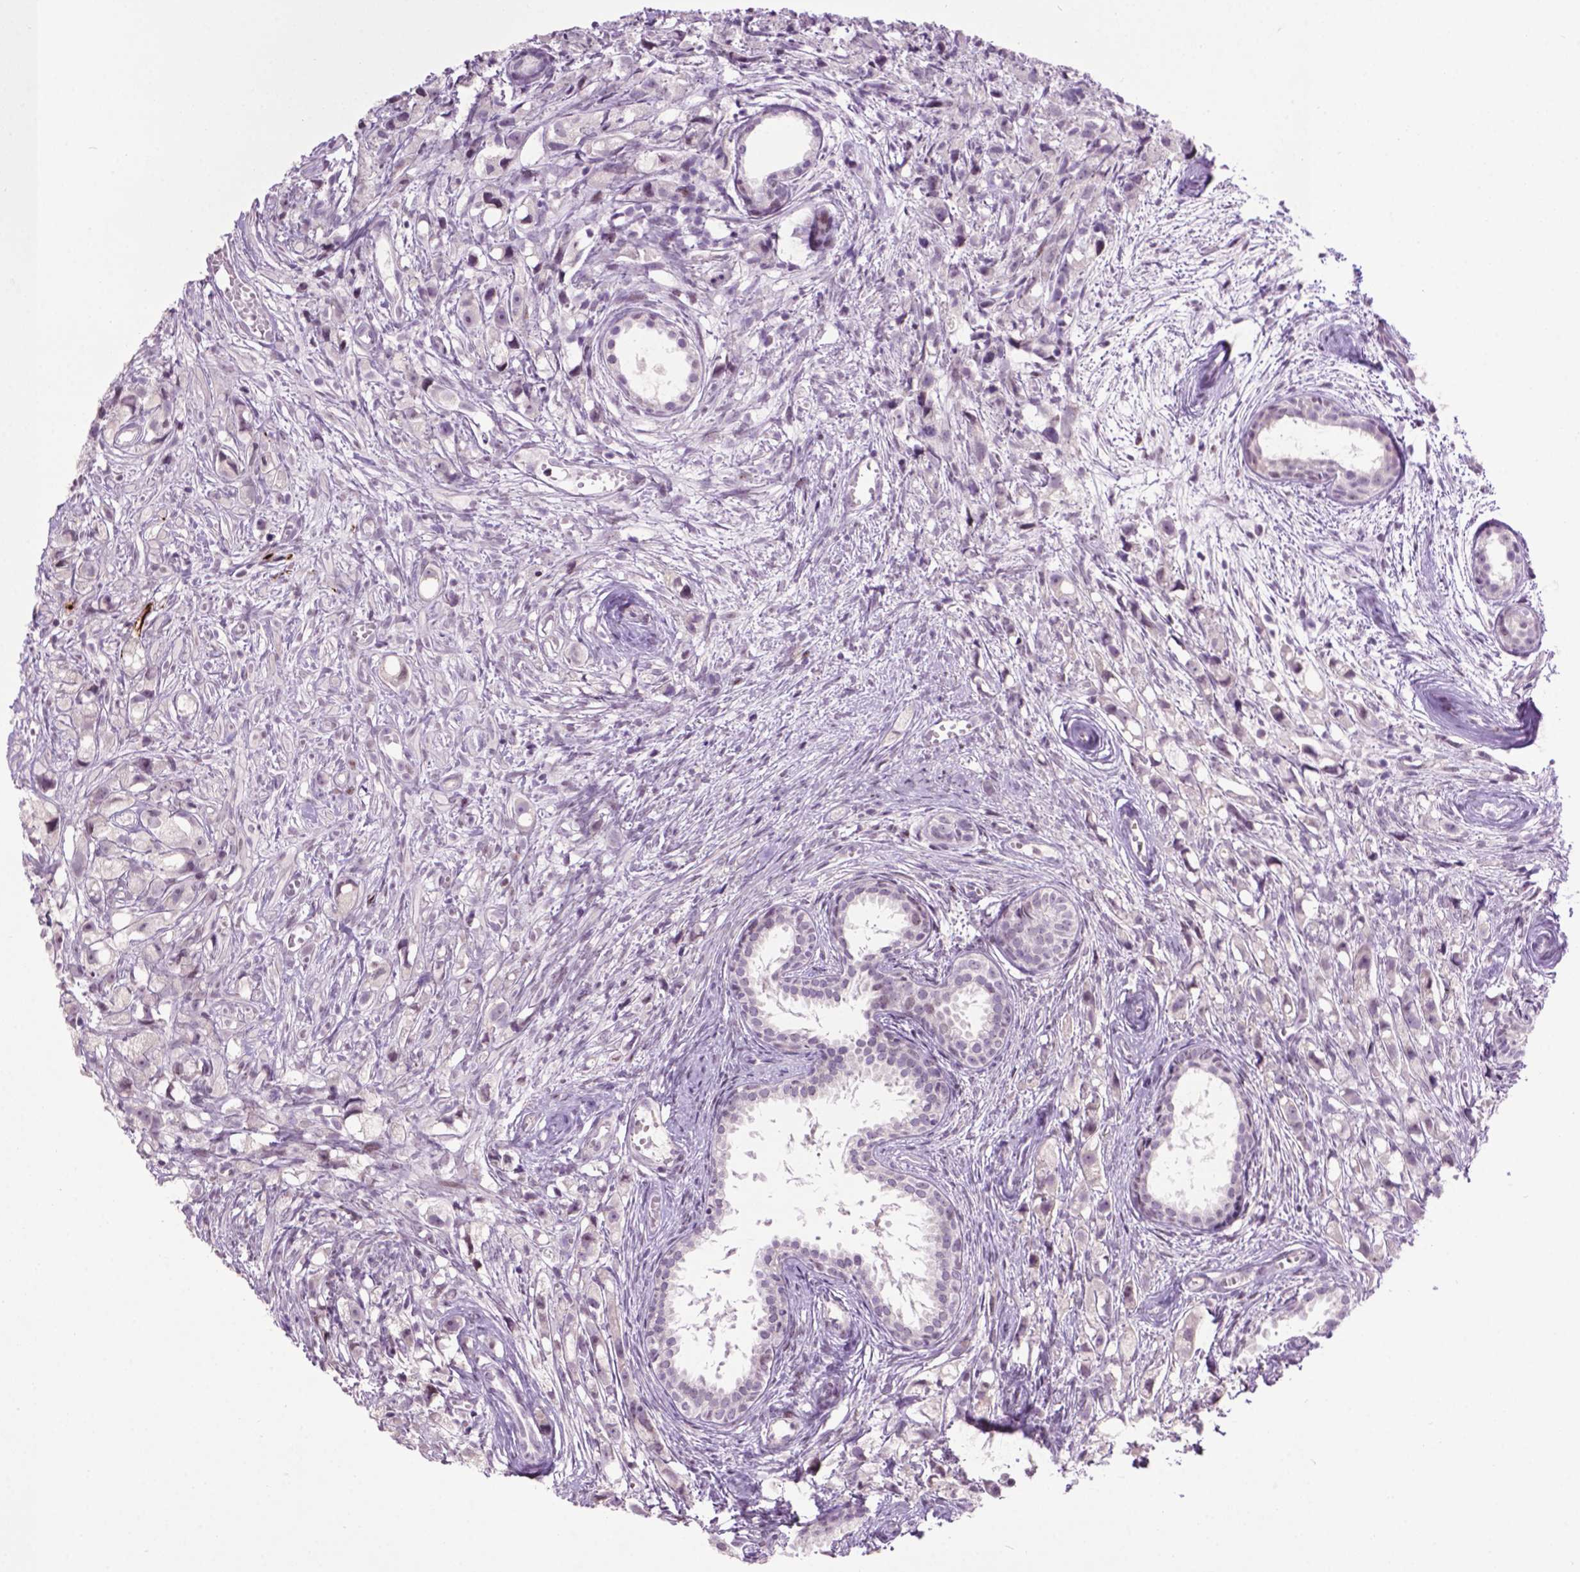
{"staining": {"intensity": "negative", "quantity": "none", "location": "none"}, "tissue": "prostate cancer", "cell_type": "Tumor cells", "image_type": "cancer", "snomed": [{"axis": "morphology", "description": "Adenocarcinoma, High grade"}, {"axis": "topography", "description": "Prostate"}], "caption": "Prostate cancer was stained to show a protein in brown. There is no significant staining in tumor cells.", "gene": "TH", "patient": {"sex": "male", "age": 75}}